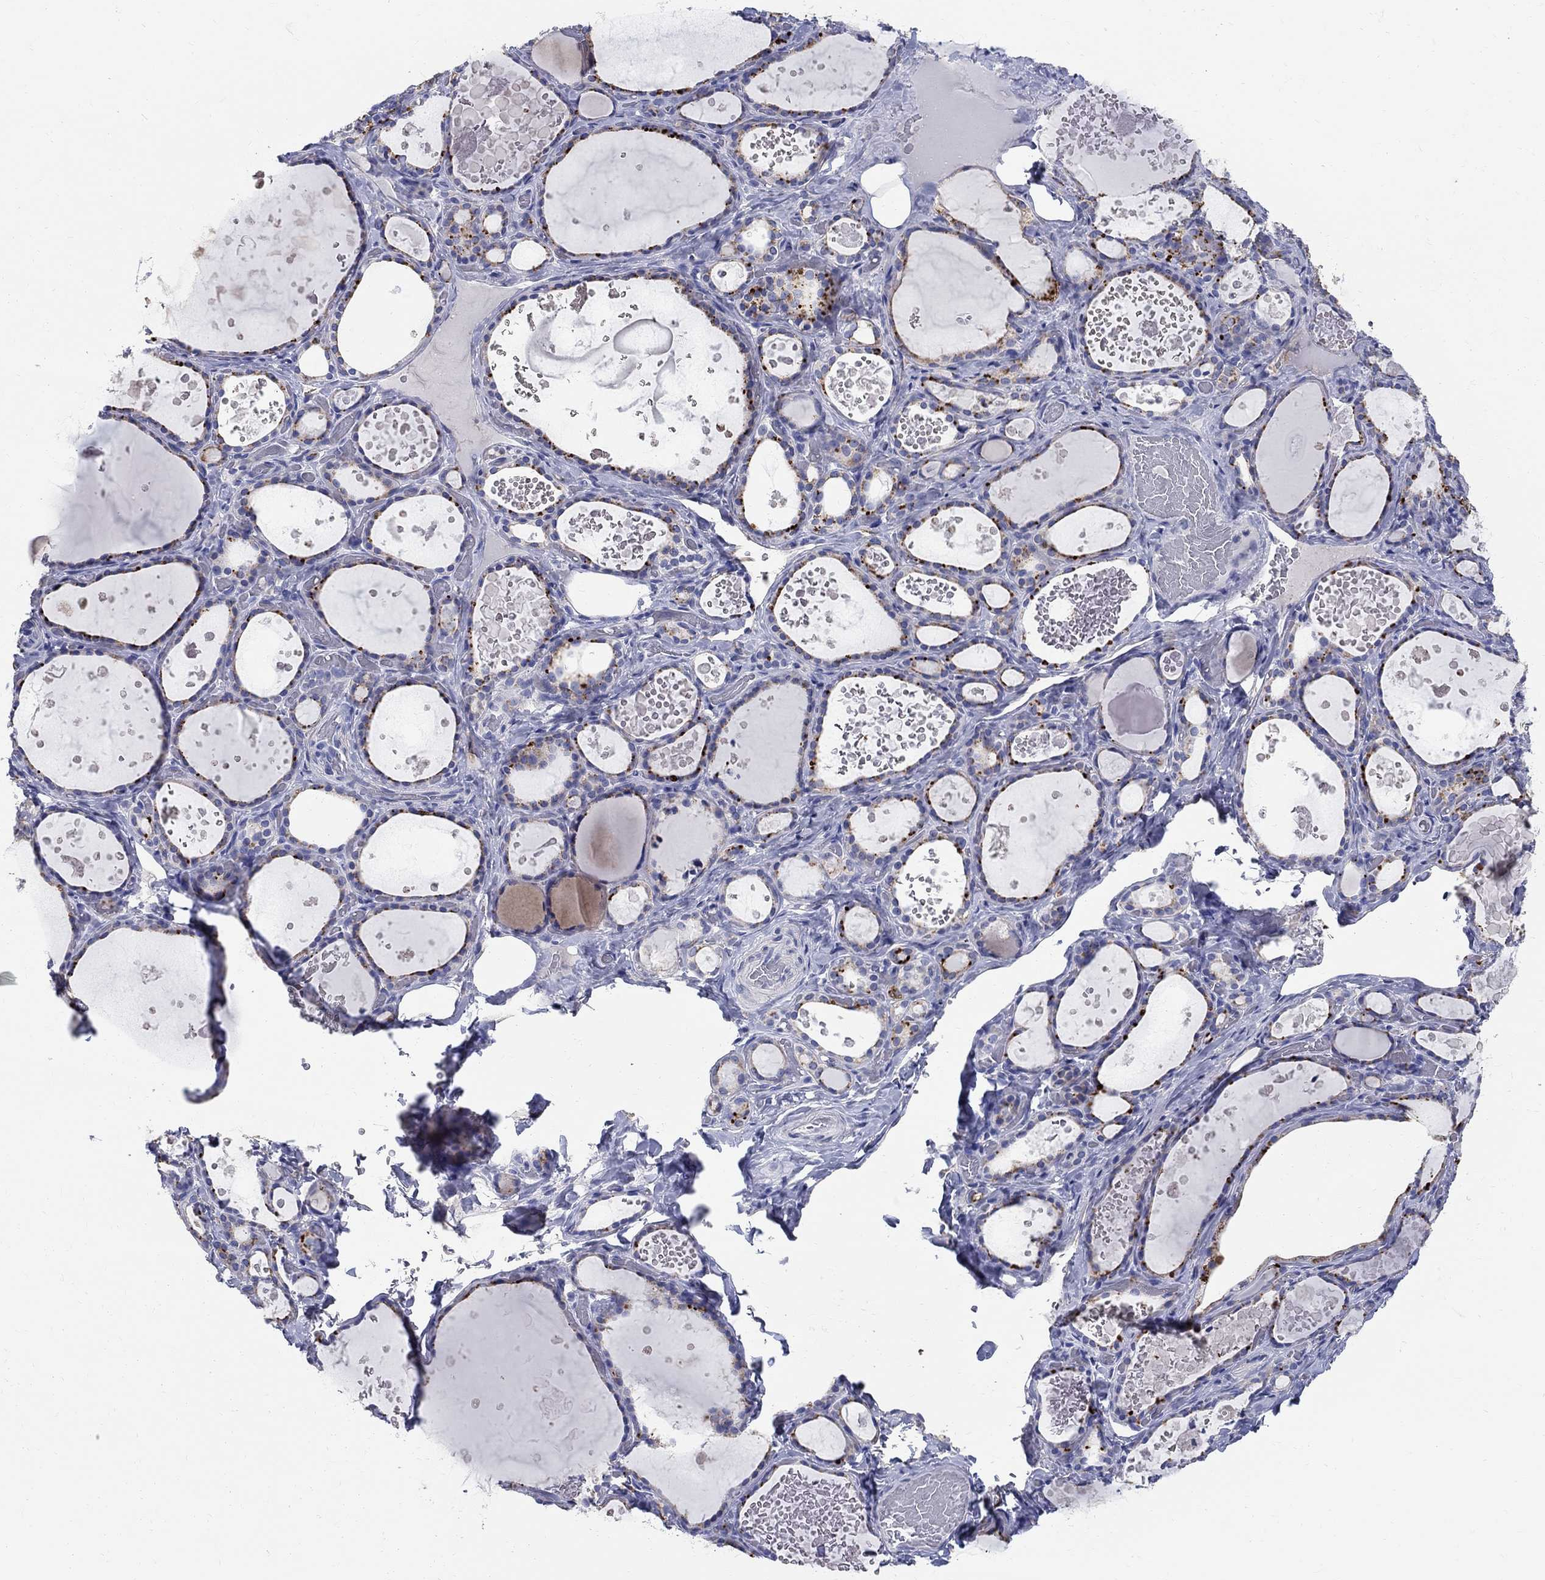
{"staining": {"intensity": "strong", "quantity": "25%-75%", "location": "cytoplasmic/membranous"}, "tissue": "thyroid gland", "cell_type": "Glandular cells", "image_type": "normal", "snomed": [{"axis": "morphology", "description": "Normal tissue, NOS"}, {"axis": "topography", "description": "Thyroid gland"}], "caption": "Thyroid gland stained for a protein demonstrates strong cytoplasmic/membranous positivity in glandular cells. The staining was performed using DAB to visualize the protein expression in brown, while the nuclei were stained in blue with hematoxylin (Magnification: 20x).", "gene": "SOX2", "patient": {"sex": "female", "age": 56}}